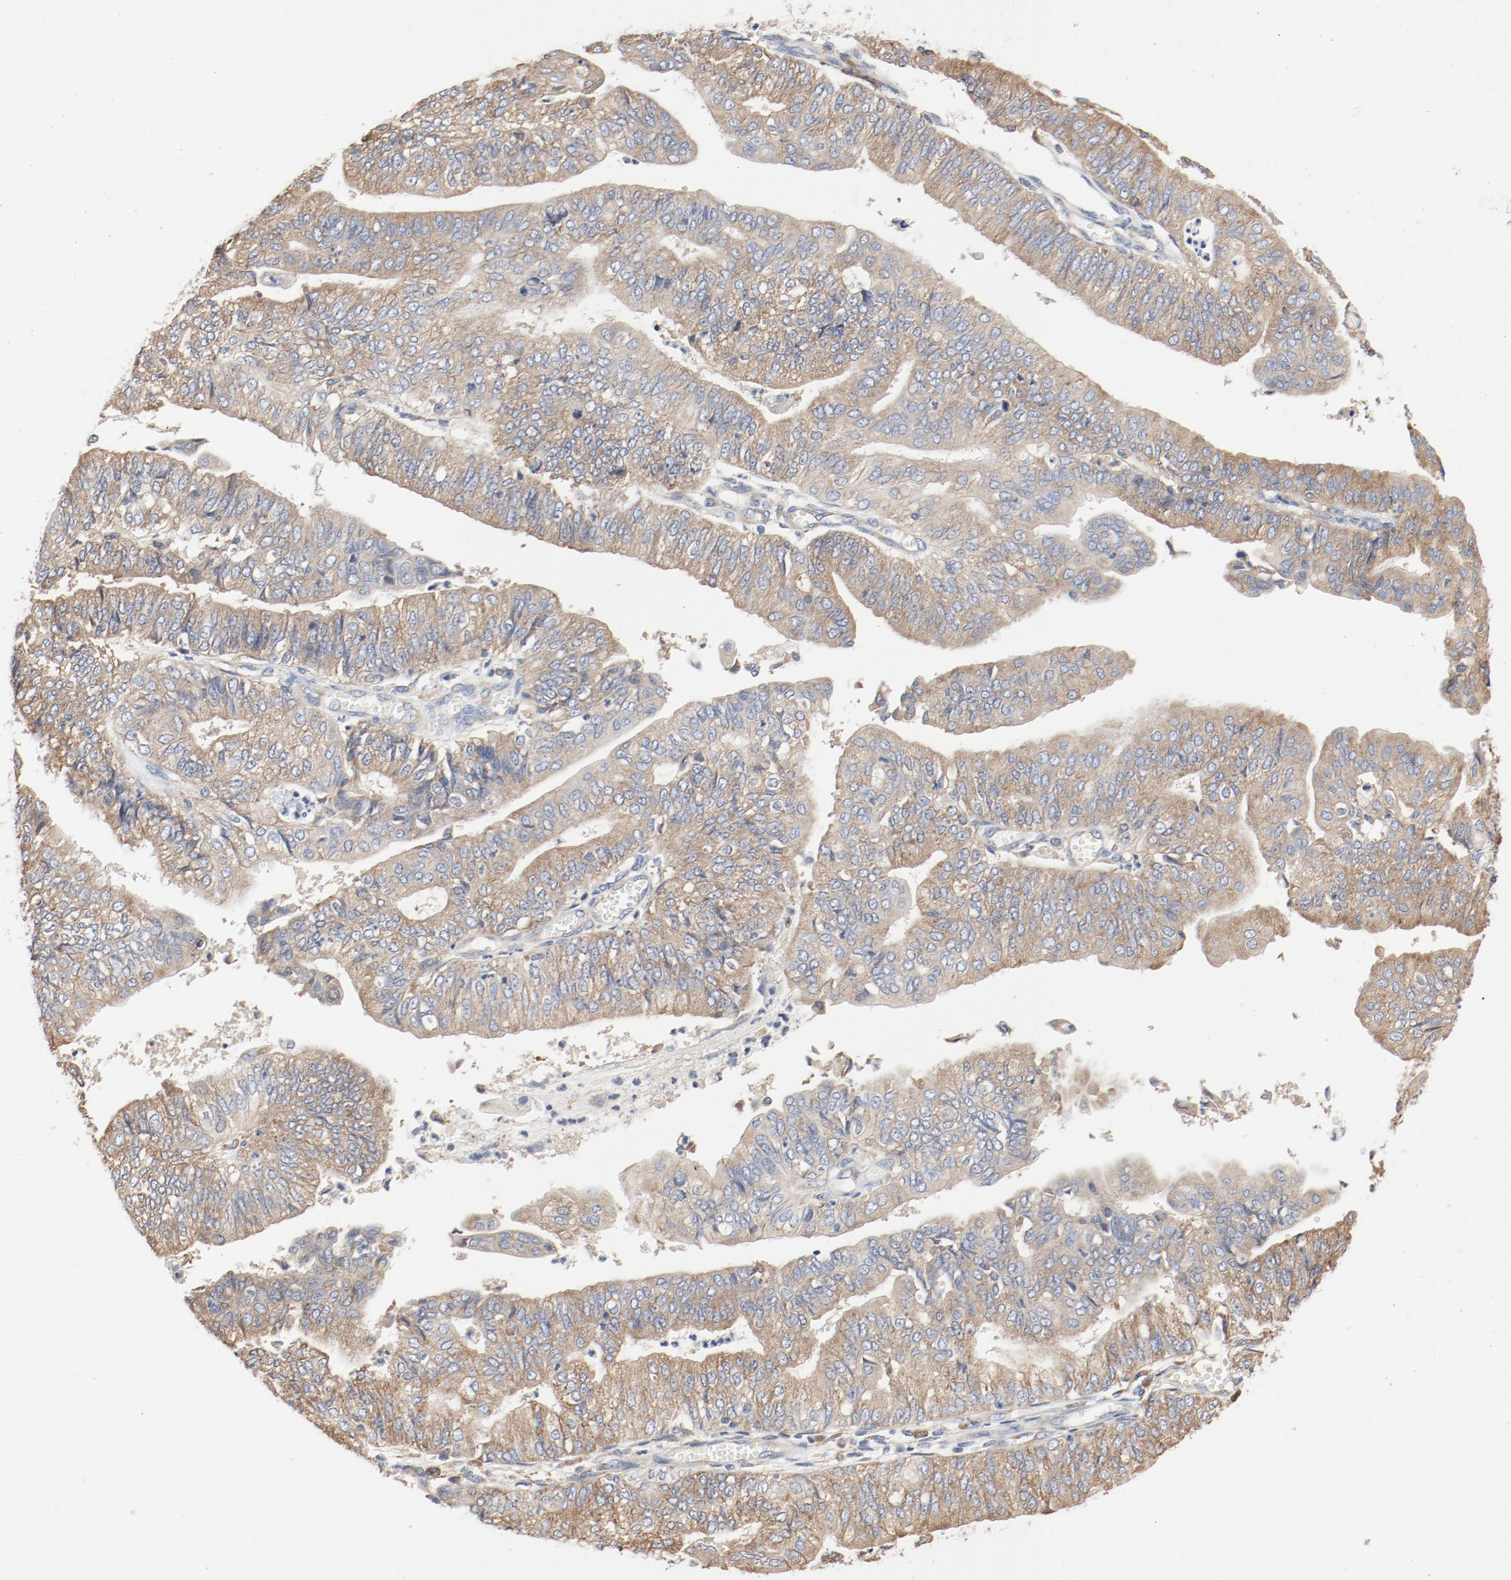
{"staining": {"intensity": "moderate", "quantity": ">75%", "location": "cytoplasmic/membranous"}, "tissue": "endometrial cancer", "cell_type": "Tumor cells", "image_type": "cancer", "snomed": [{"axis": "morphology", "description": "Adenocarcinoma, NOS"}, {"axis": "topography", "description": "Endometrium"}], "caption": "Protein staining reveals moderate cytoplasmic/membranous staining in about >75% of tumor cells in adenocarcinoma (endometrial). Nuclei are stained in blue.", "gene": "RPS6", "patient": {"sex": "female", "age": 59}}